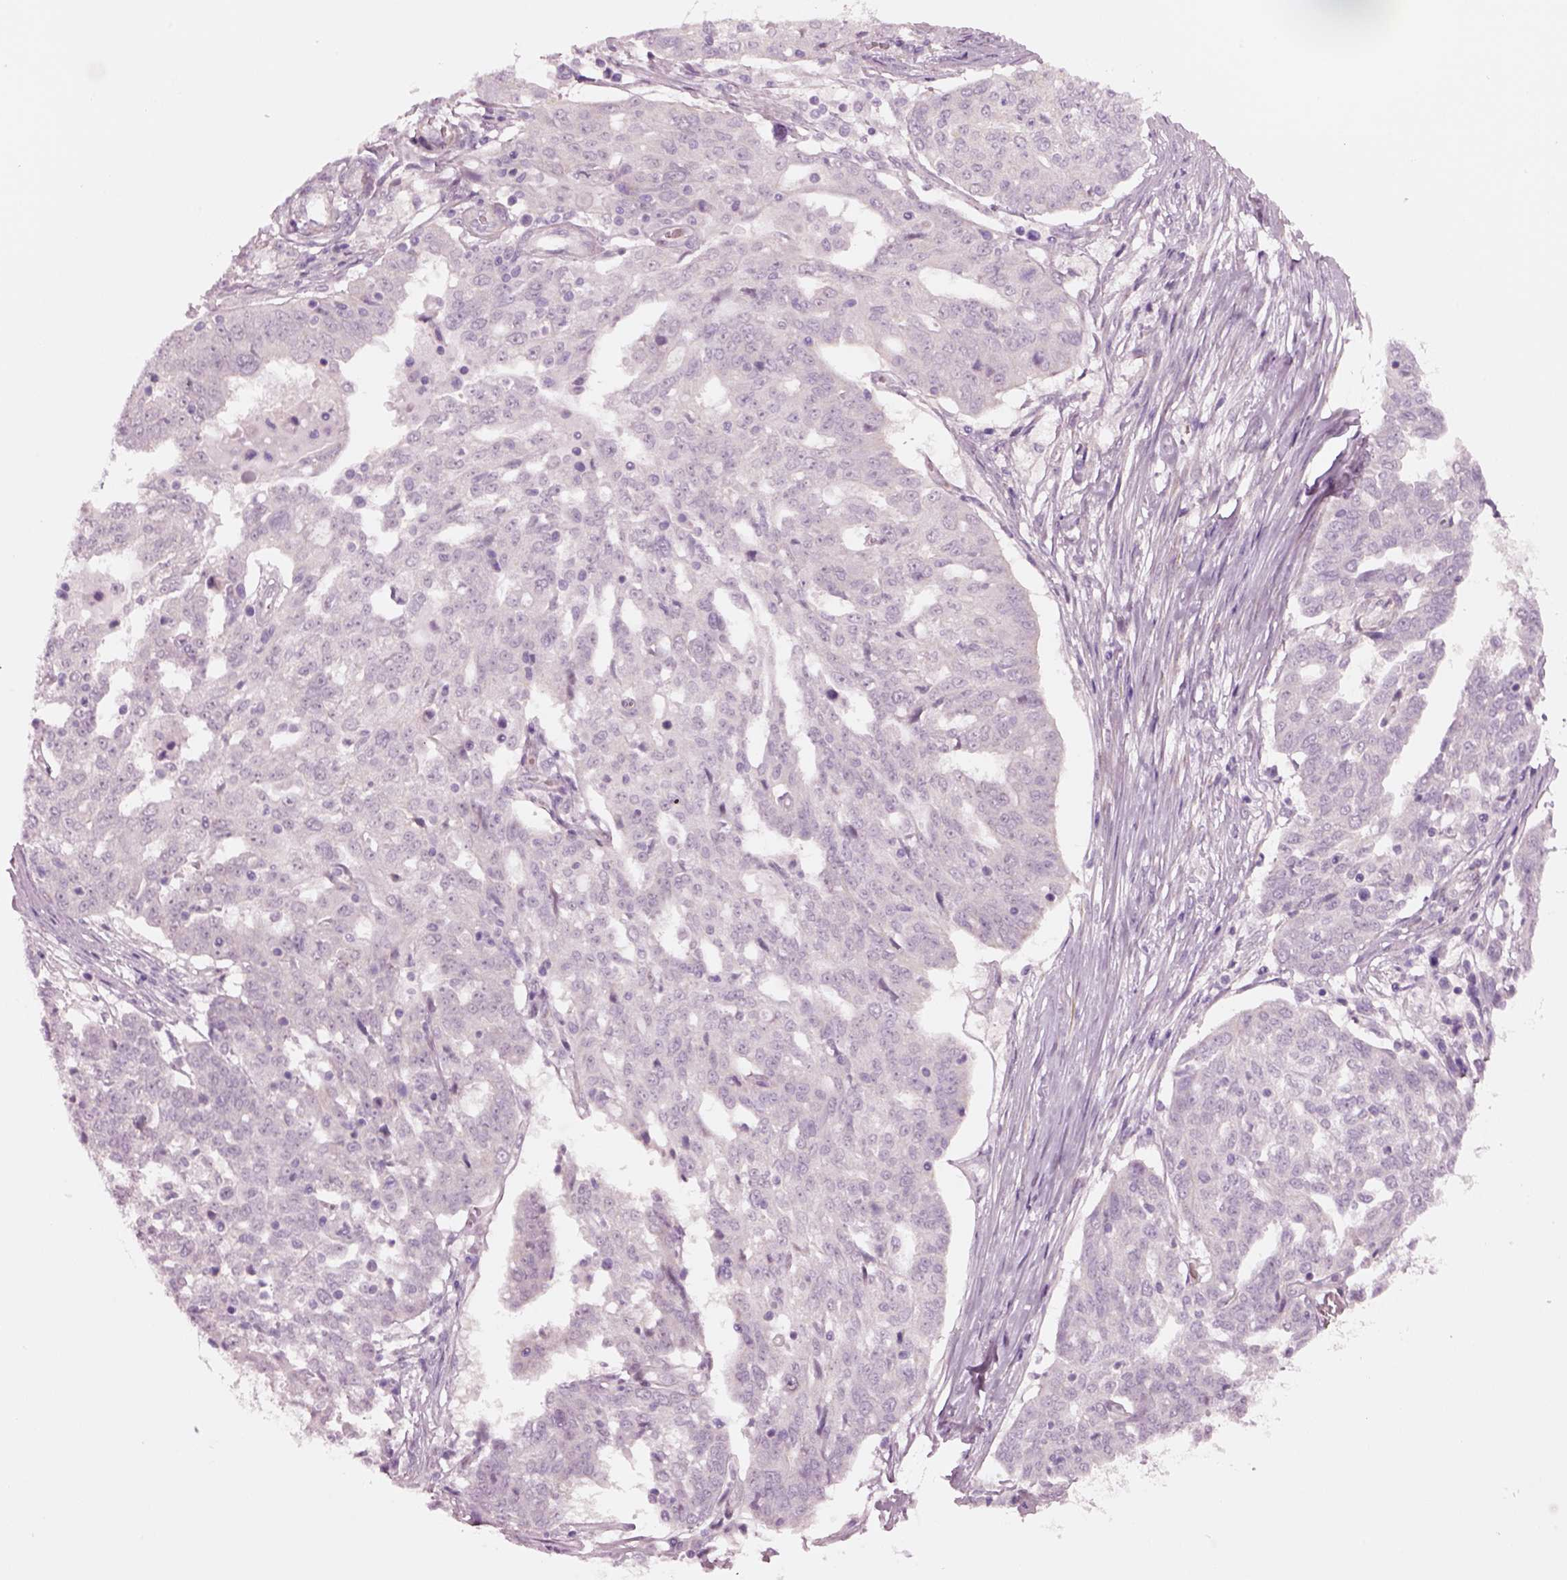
{"staining": {"intensity": "negative", "quantity": "none", "location": "none"}, "tissue": "ovarian cancer", "cell_type": "Tumor cells", "image_type": "cancer", "snomed": [{"axis": "morphology", "description": "Cystadenocarcinoma, serous, NOS"}, {"axis": "topography", "description": "Ovary"}], "caption": "Protein analysis of ovarian cancer shows no significant expression in tumor cells.", "gene": "SCML2", "patient": {"sex": "female", "age": 67}}